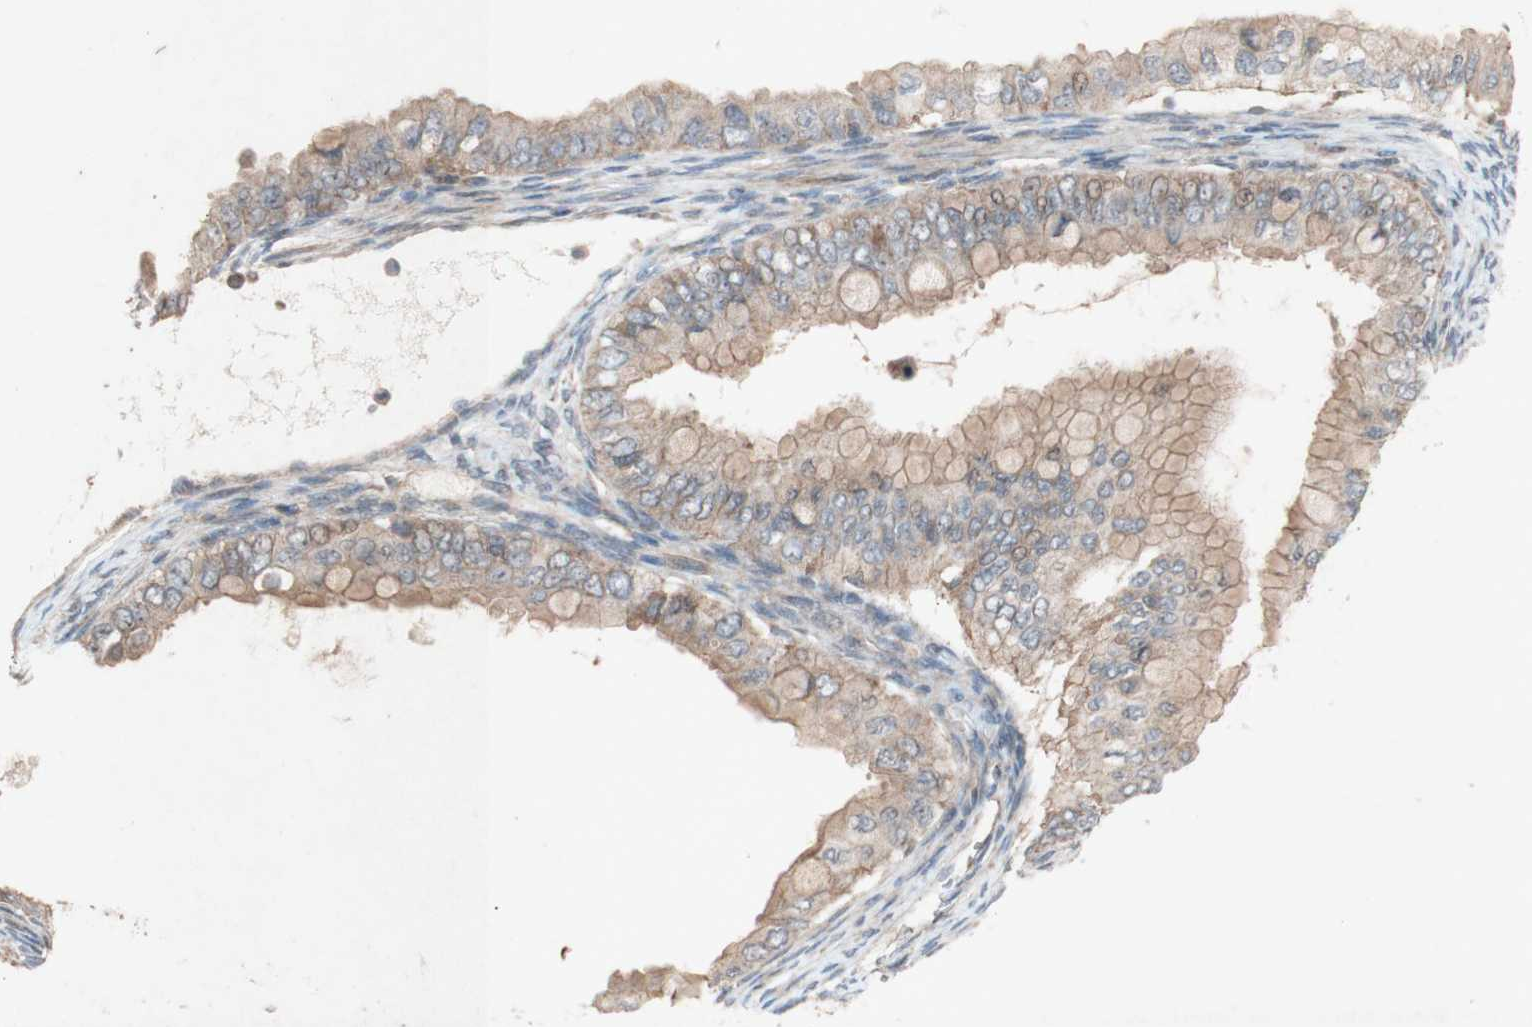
{"staining": {"intensity": "weak", "quantity": ">75%", "location": "cytoplasmic/membranous"}, "tissue": "ovarian cancer", "cell_type": "Tumor cells", "image_type": "cancer", "snomed": [{"axis": "morphology", "description": "Cystadenocarcinoma, mucinous, NOS"}, {"axis": "topography", "description": "Ovary"}], "caption": "This image shows IHC staining of ovarian cancer, with low weak cytoplasmic/membranous positivity in about >75% of tumor cells.", "gene": "ATP6V1F", "patient": {"sex": "female", "age": 80}}